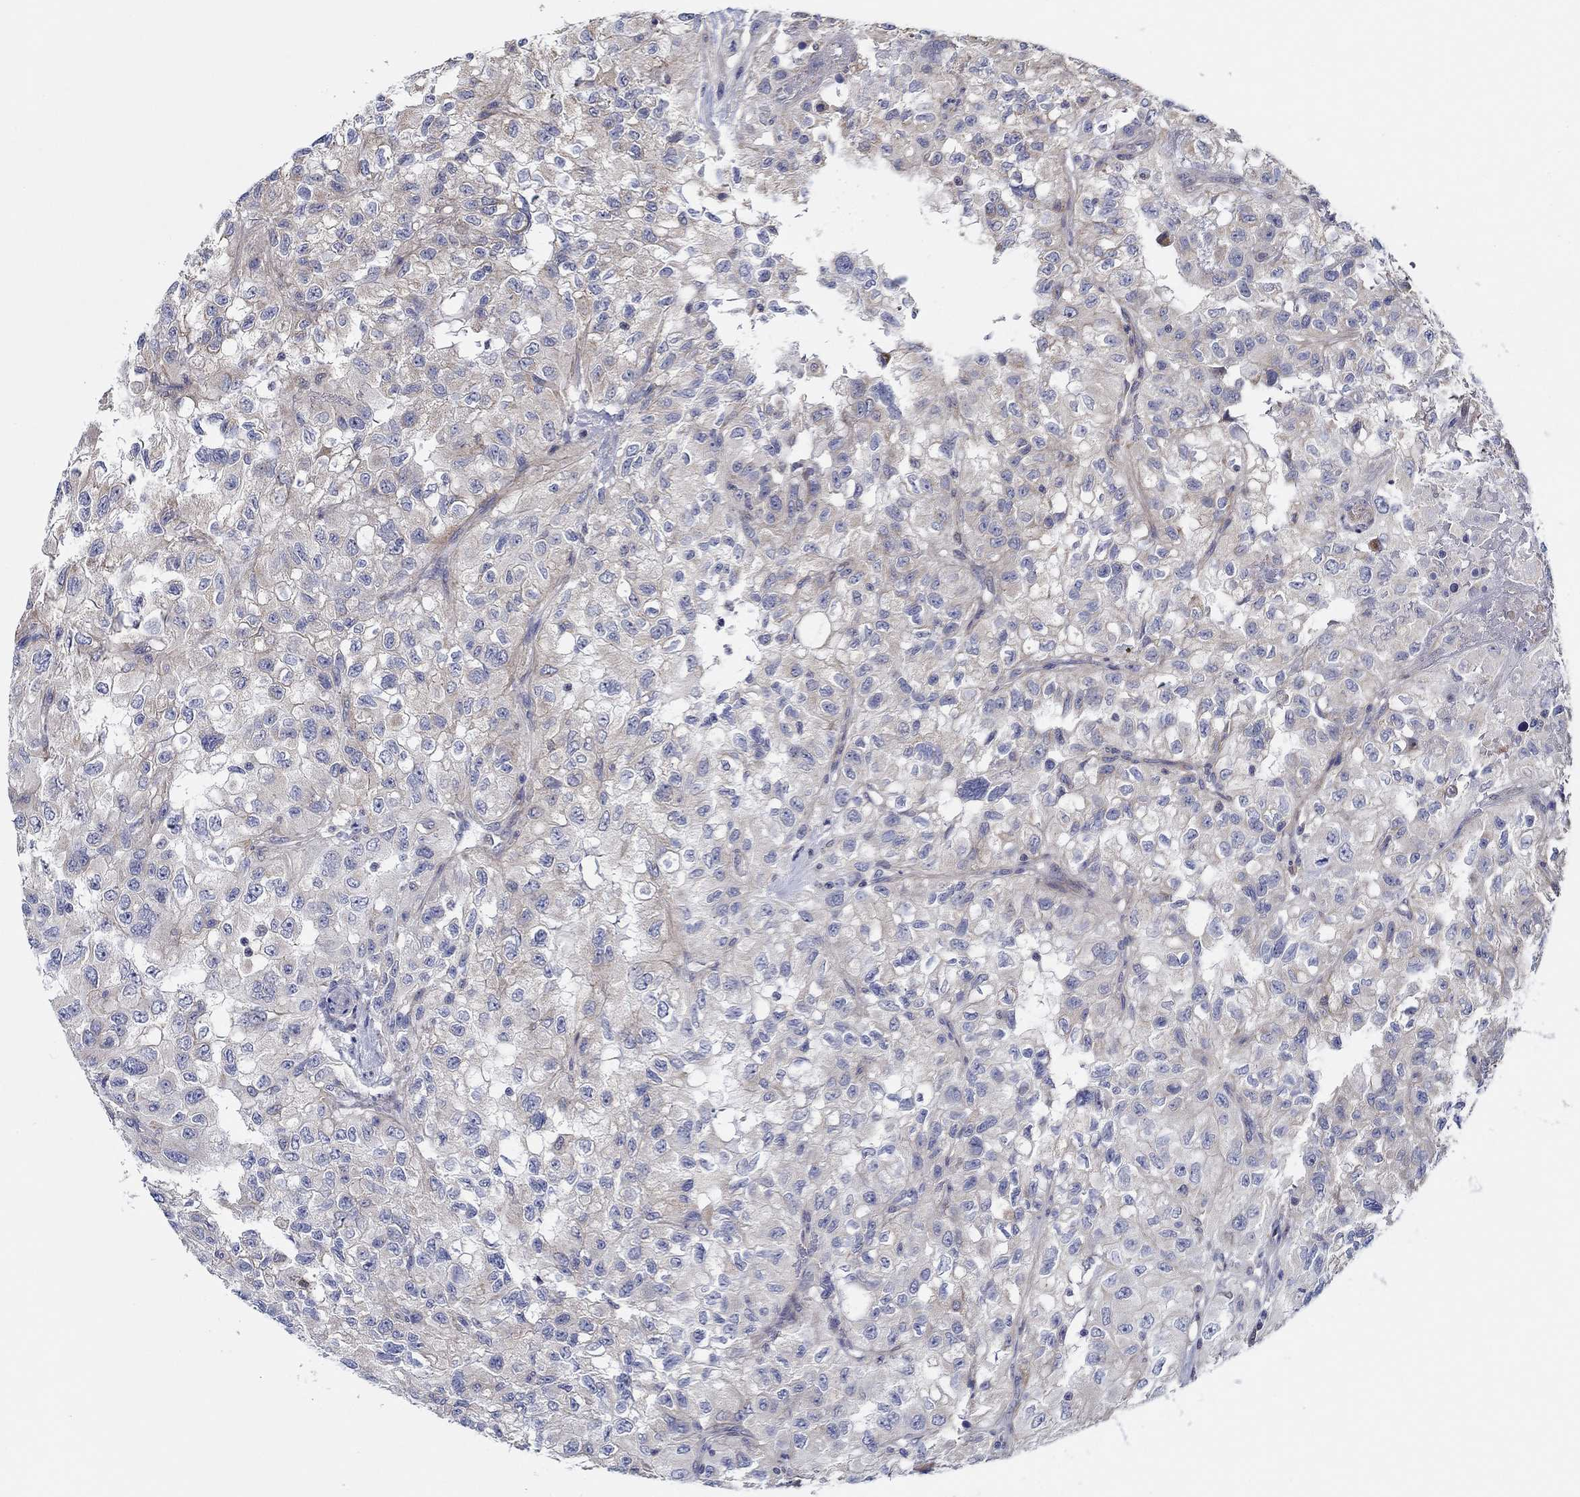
{"staining": {"intensity": "negative", "quantity": "none", "location": "none"}, "tissue": "renal cancer", "cell_type": "Tumor cells", "image_type": "cancer", "snomed": [{"axis": "morphology", "description": "Adenocarcinoma, NOS"}, {"axis": "topography", "description": "Kidney"}], "caption": "This is an immunohistochemistry (IHC) micrograph of human renal cancer (adenocarcinoma). There is no expression in tumor cells.", "gene": "CFAP61", "patient": {"sex": "male", "age": 64}}